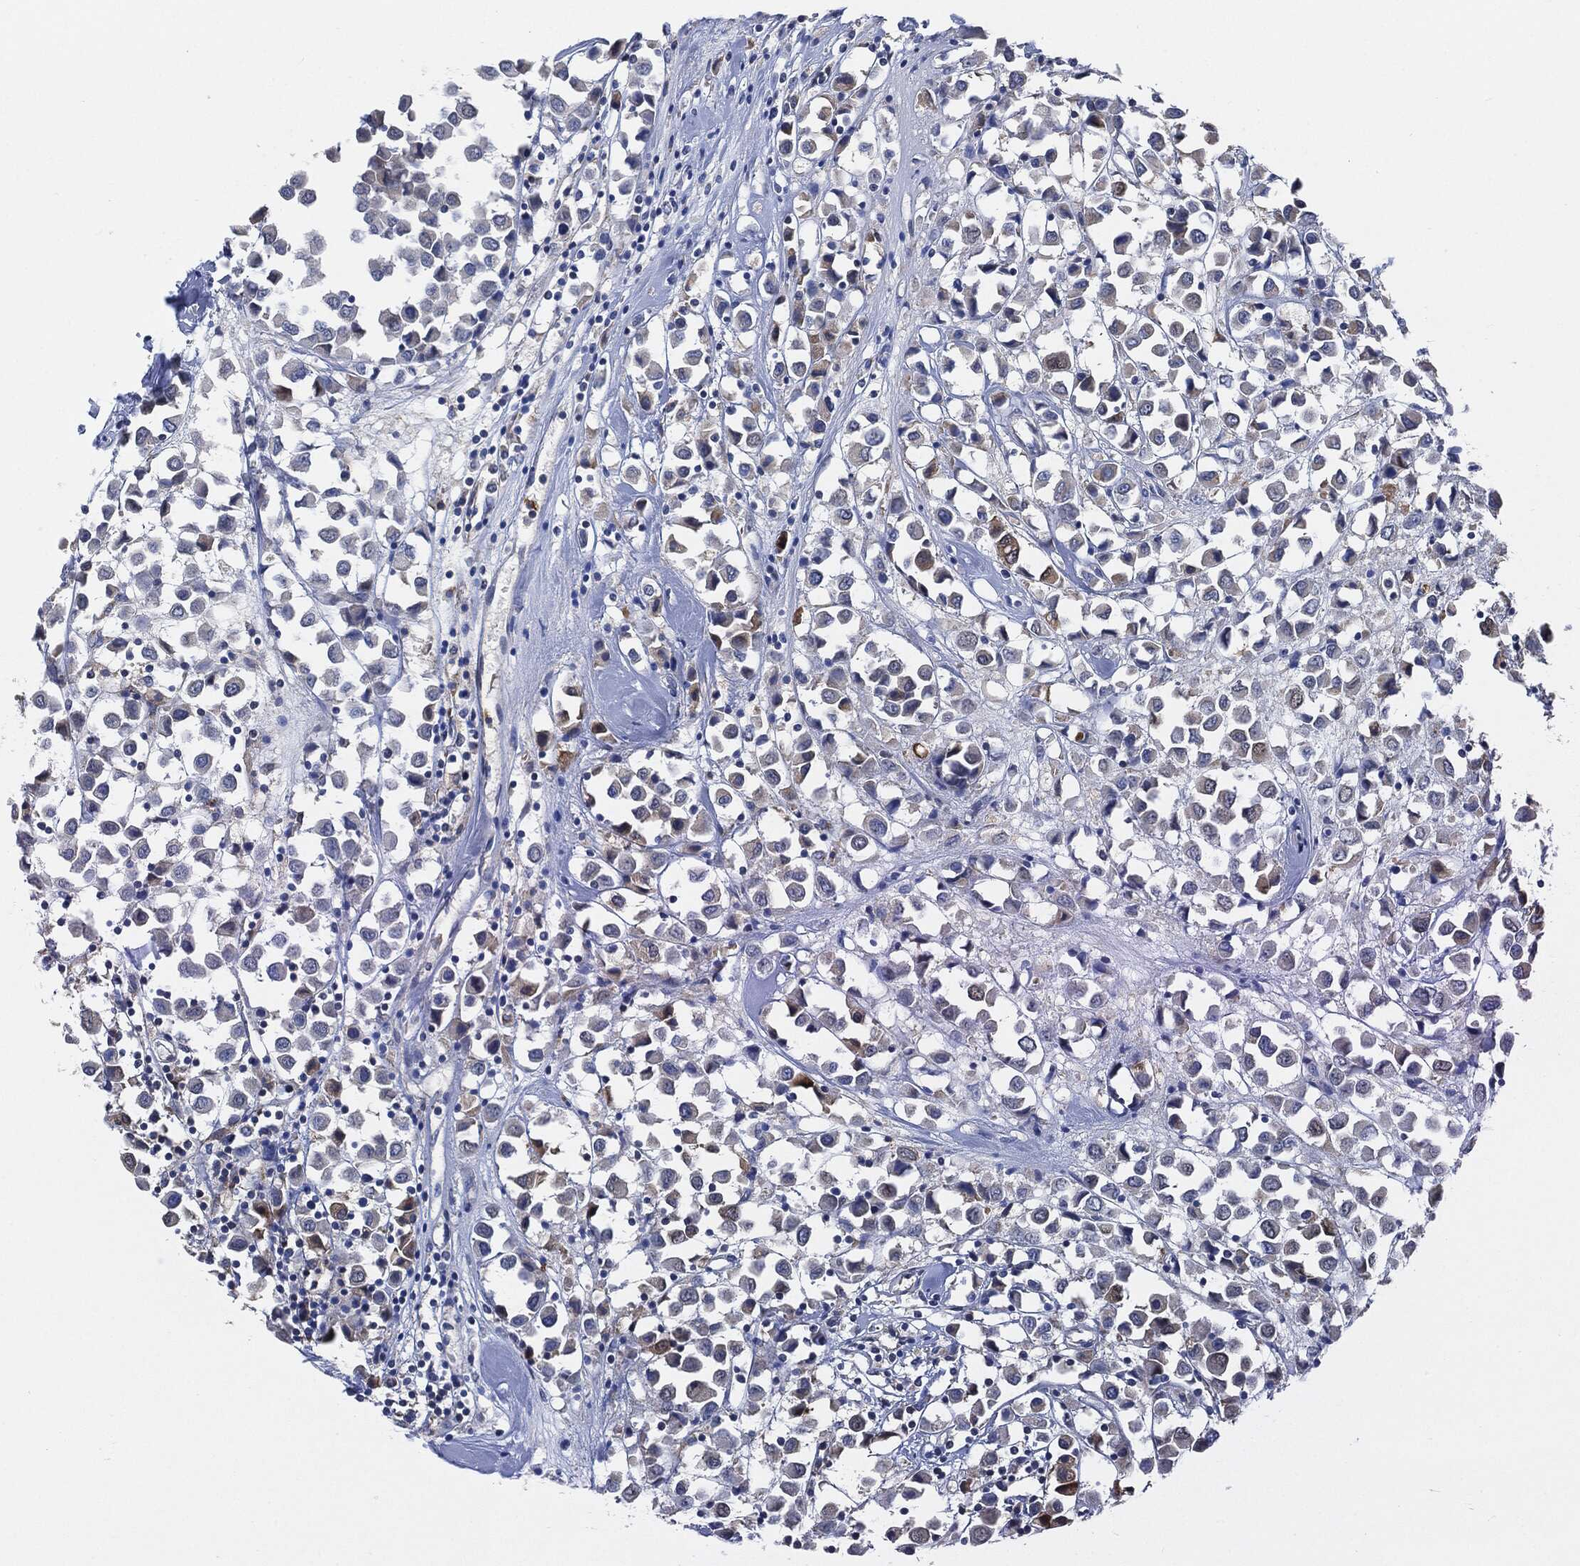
{"staining": {"intensity": "moderate", "quantity": "<25%", "location": "cytoplasmic/membranous"}, "tissue": "breast cancer", "cell_type": "Tumor cells", "image_type": "cancer", "snomed": [{"axis": "morphology", "description": "Duct carcinoma"}, {"axis": "topography", "description": "Breast"}], "caption": "Breast cancer stained with DAB (3,3'-diaminobenzidine) IHC demonstrates low levels of moderate cytoplasmic/membranous expression in approximately <25% of tumor cells. Immunohistochemistry stains the protein in brown and the nuclei are stained blue.", "gene": "VSIG4", "patient": {"sex": "female", "age": 61}}